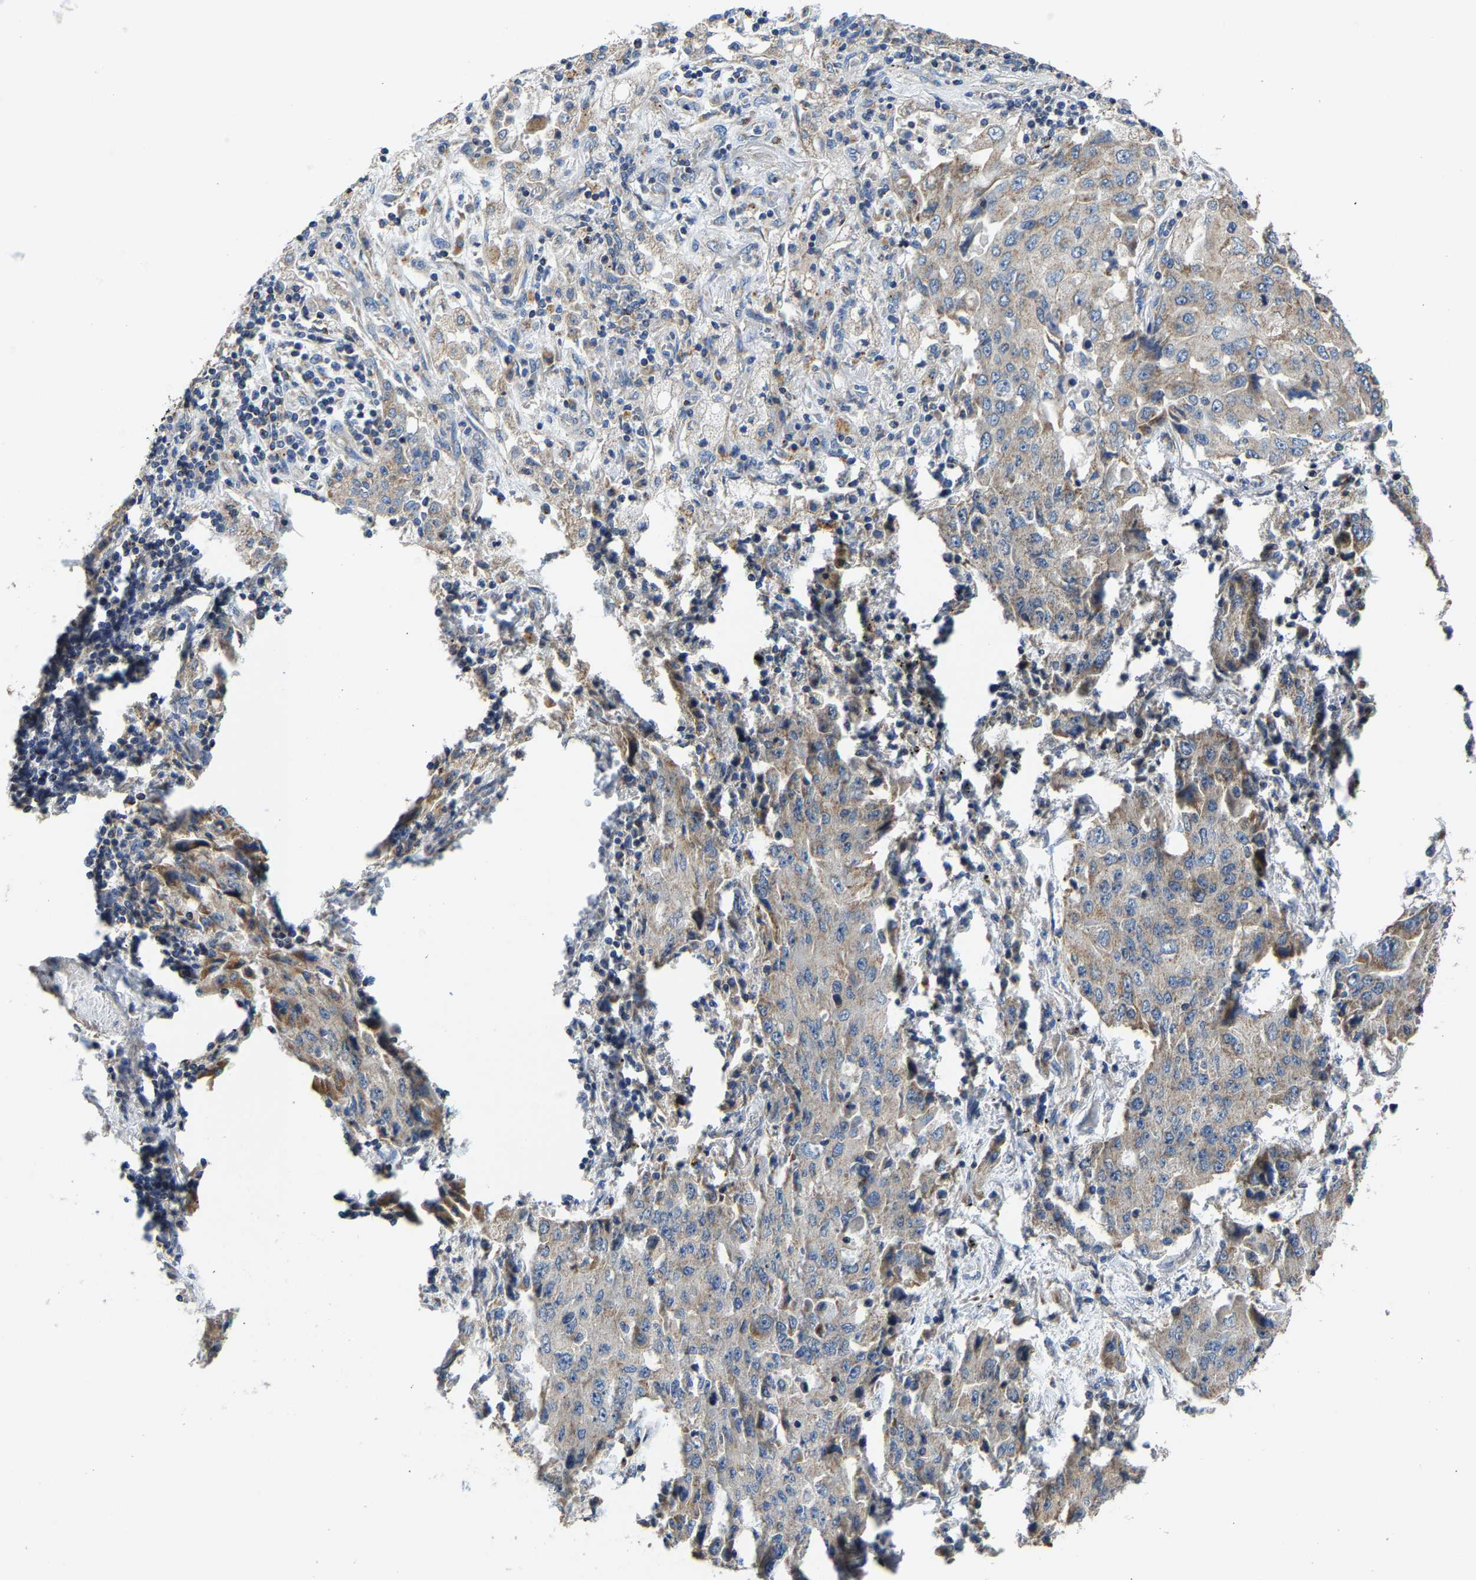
{"staining": {"intensity": "moderate", "quantity": ">75%", "location": "cytoplasmic/membranous"}, "tissue": "lung cancer", "cell_type": "Tumor cells", "image_type": "cancer", "snomed": [{"axis": "morphology", "description": "Adenocarcinoma, NOS"}, {"axis": "topography", "description": "Lung"}], "caption": "Immunohistochemical staining of lung adenocarcinoma reveals moderate cytoplasmic/membranous protein staining in approximately >75% of tumor cells.", "gene": "AGK", "patient": {"sex": "female", "age": 65}}